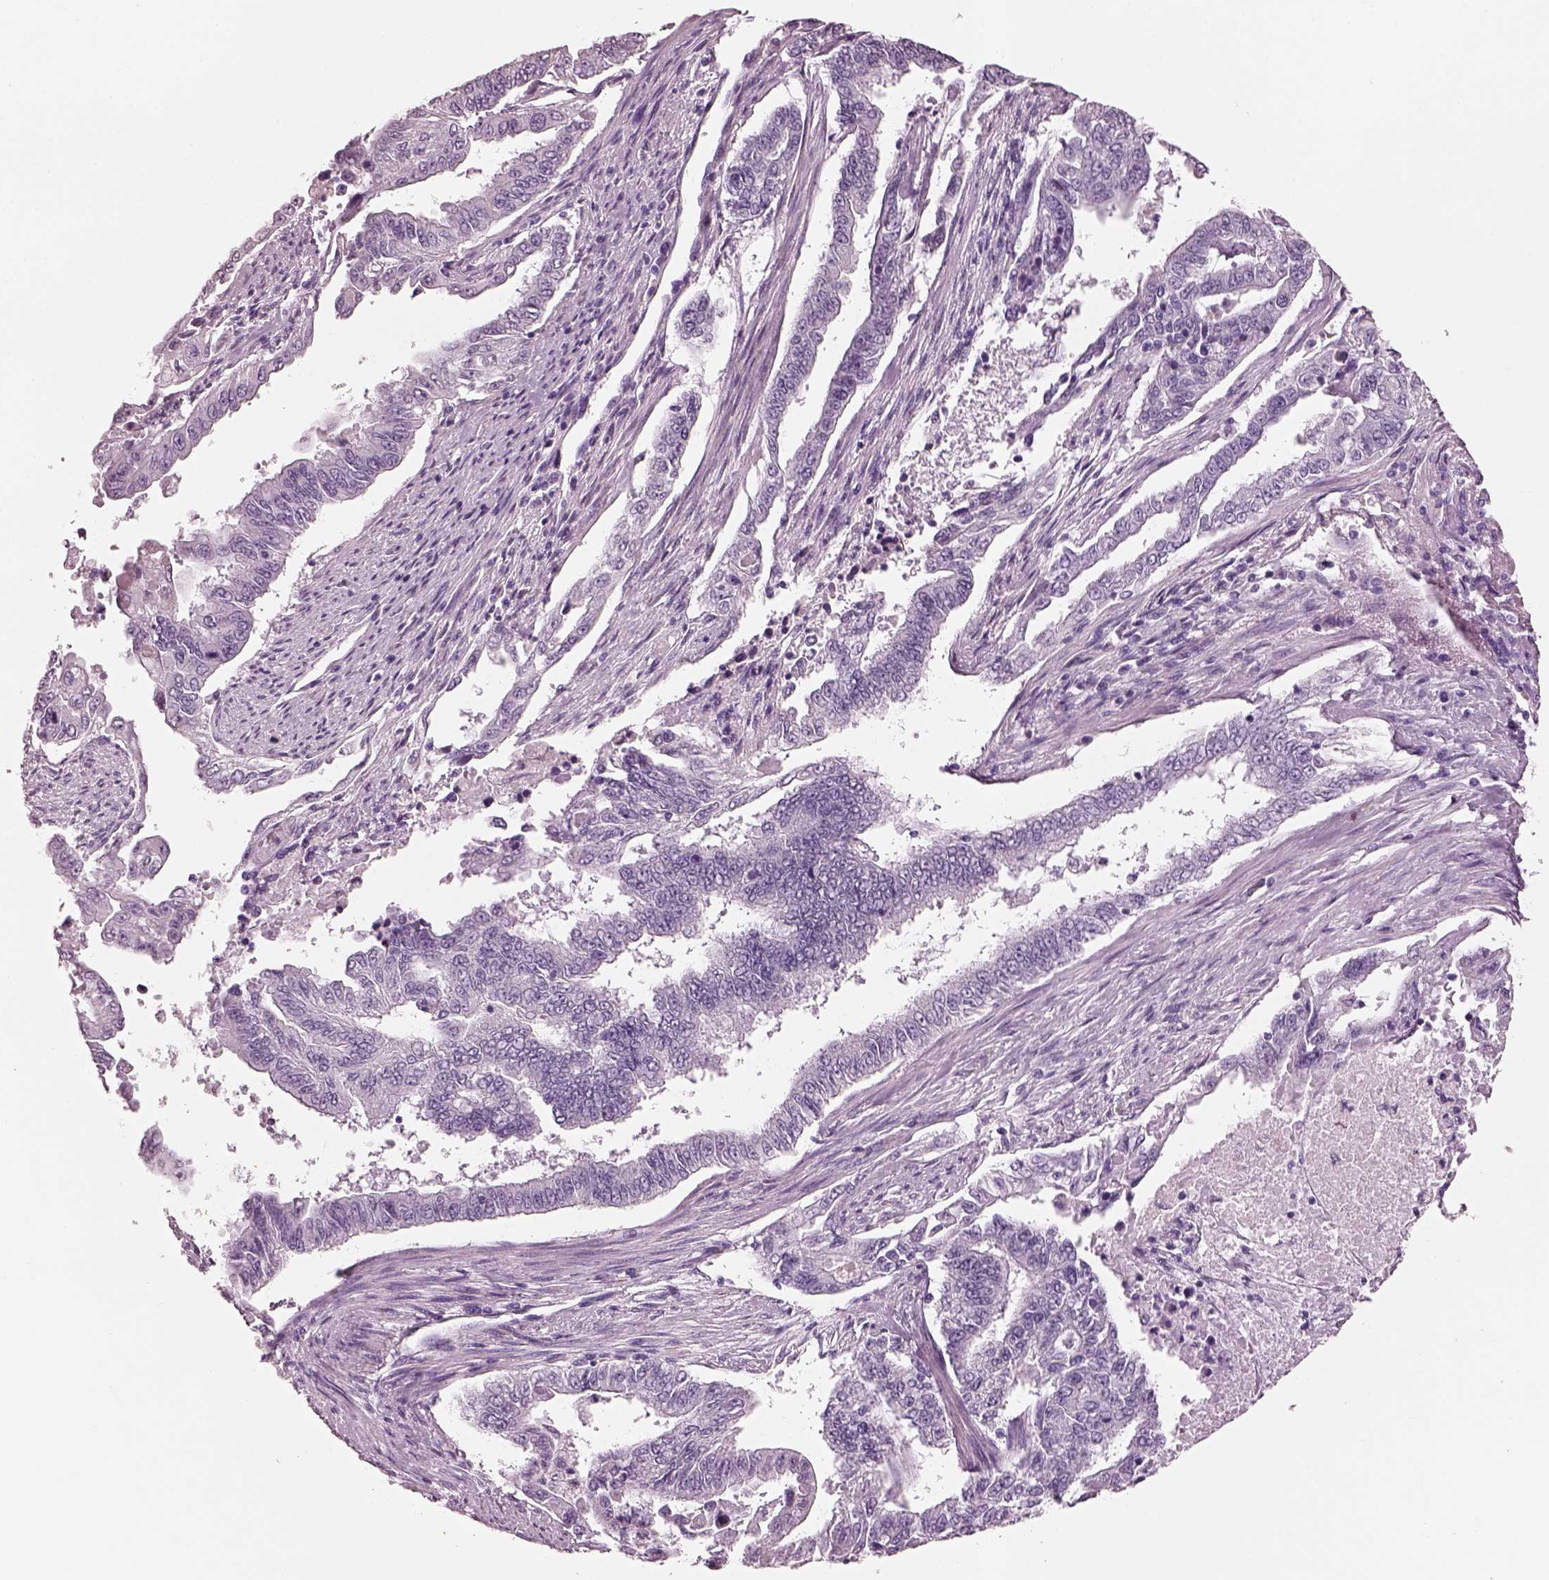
{"staining": {"intensity": "negative", "quantity": "none", "location": "none"}, "tissue": "endometrial cancer", "cell_type": "Tumor cells", "image_type": "cancer", "snomed": [{"axis": "morphology", "description": "Adenocarcinoma, NOS"}, {"axis": "topography", "description": "Uterus"}], "caption": "Adenocarcinoma (endometrial) was stained to show a protein in brown. There is no significant positivity in tumor cells.", "gene": "ELSPBP1", "patient": {"sex": "female", "age": 59}}